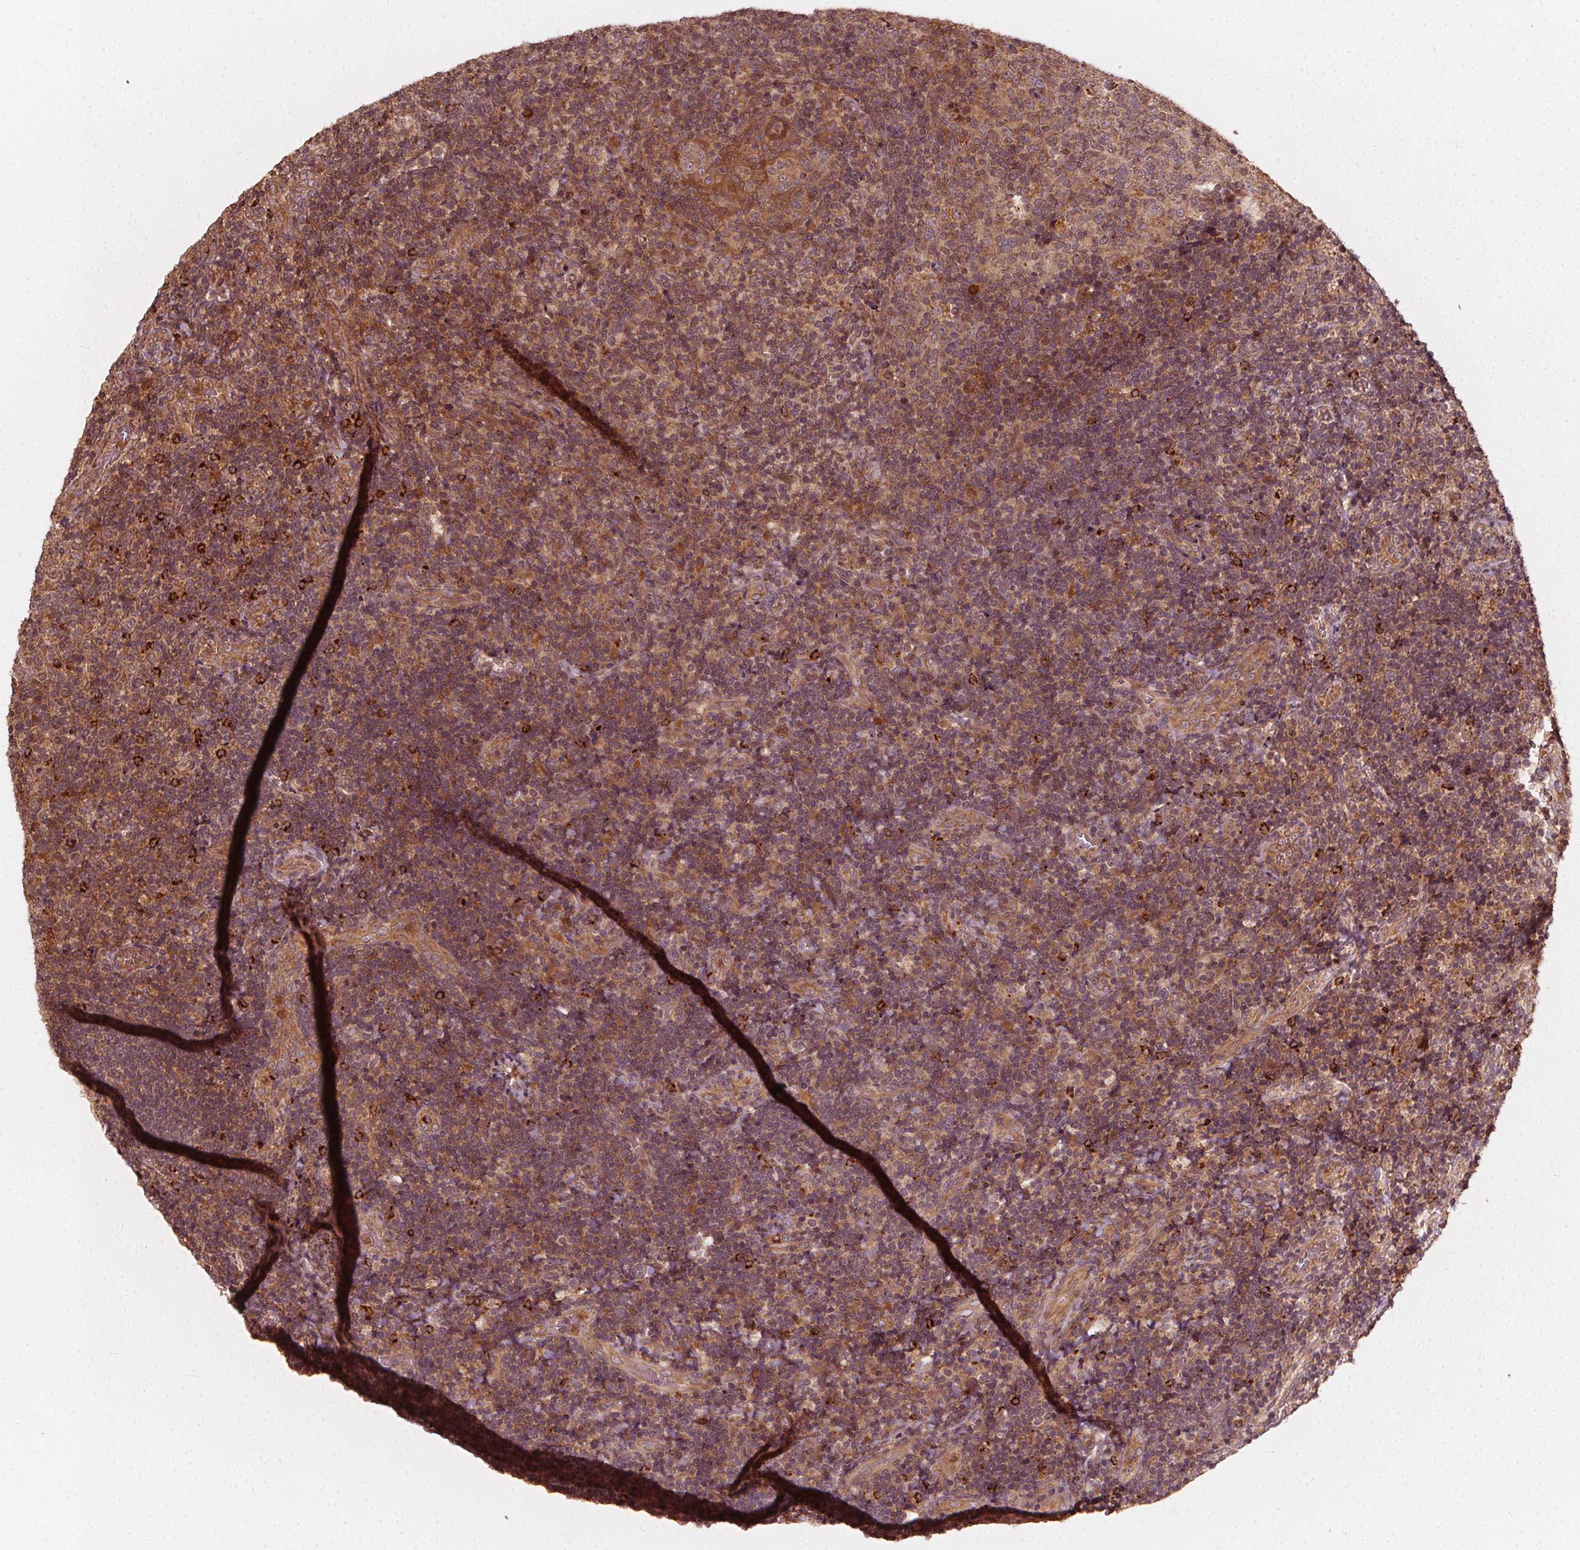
{"staining": {"intensity": "weak", "quantity": "<25%", "location": "cytoplasmic/membranous"}, "tissue": "tonsil", "cell_type": "Germinal center cells", "image_type": "normal", "snomed": [{"axis": "morphology", "description": "Normal tissue, NOS"}, {"axis": "topography", "description": "Tonsil"}], "caption": "Immunohistochemistry (IHC) micrograph of benign human tonsil stained for a protein (brown), which shows no positivity in germinal center cells.", "gene": "NPC1", "patient": {"sex": "male", "age": 17}}